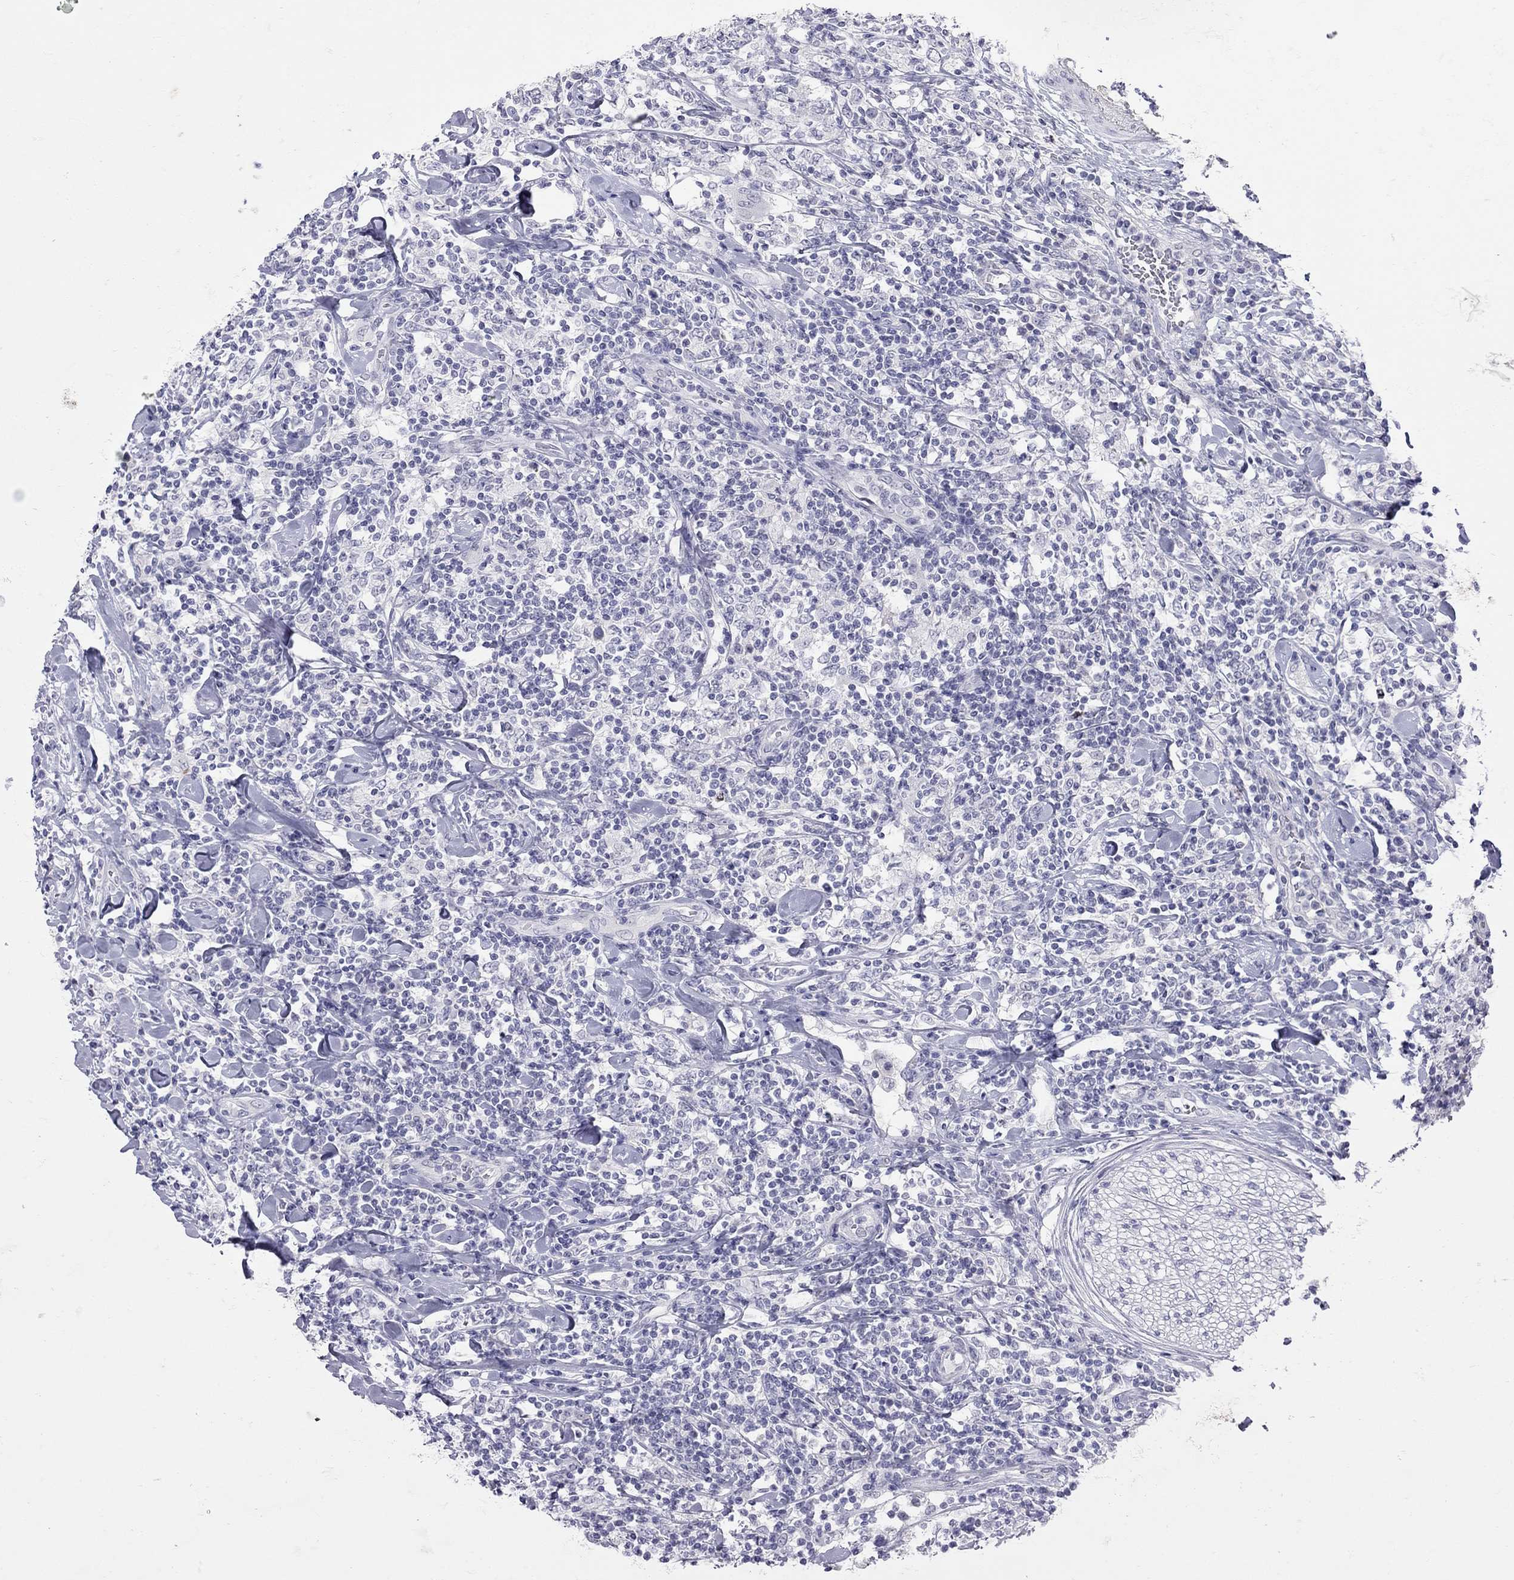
{"staining": {"intensity": "negative", "quantity": "none", "location": "none"}, "tissue": "lymphoma", "cell_type": "Tumor cells", "image_type": "cancer", "snomed": [{"axis": "morphology", "description": "Malignant lymphoma, non-Hodgkin's type, High grade"}, {"axis": "topography", "description": "Lymph node"}], "caption": "Immunohistochemistry (IHC) of malignant lymphoma, non-Hodgkin's type (high-grade) displays no positivity in tumor cells. (DAB immunohistochemistry (IHC), high magnification).", "gene": "JHY", "patient": {"sex": "female", "age": 84}}